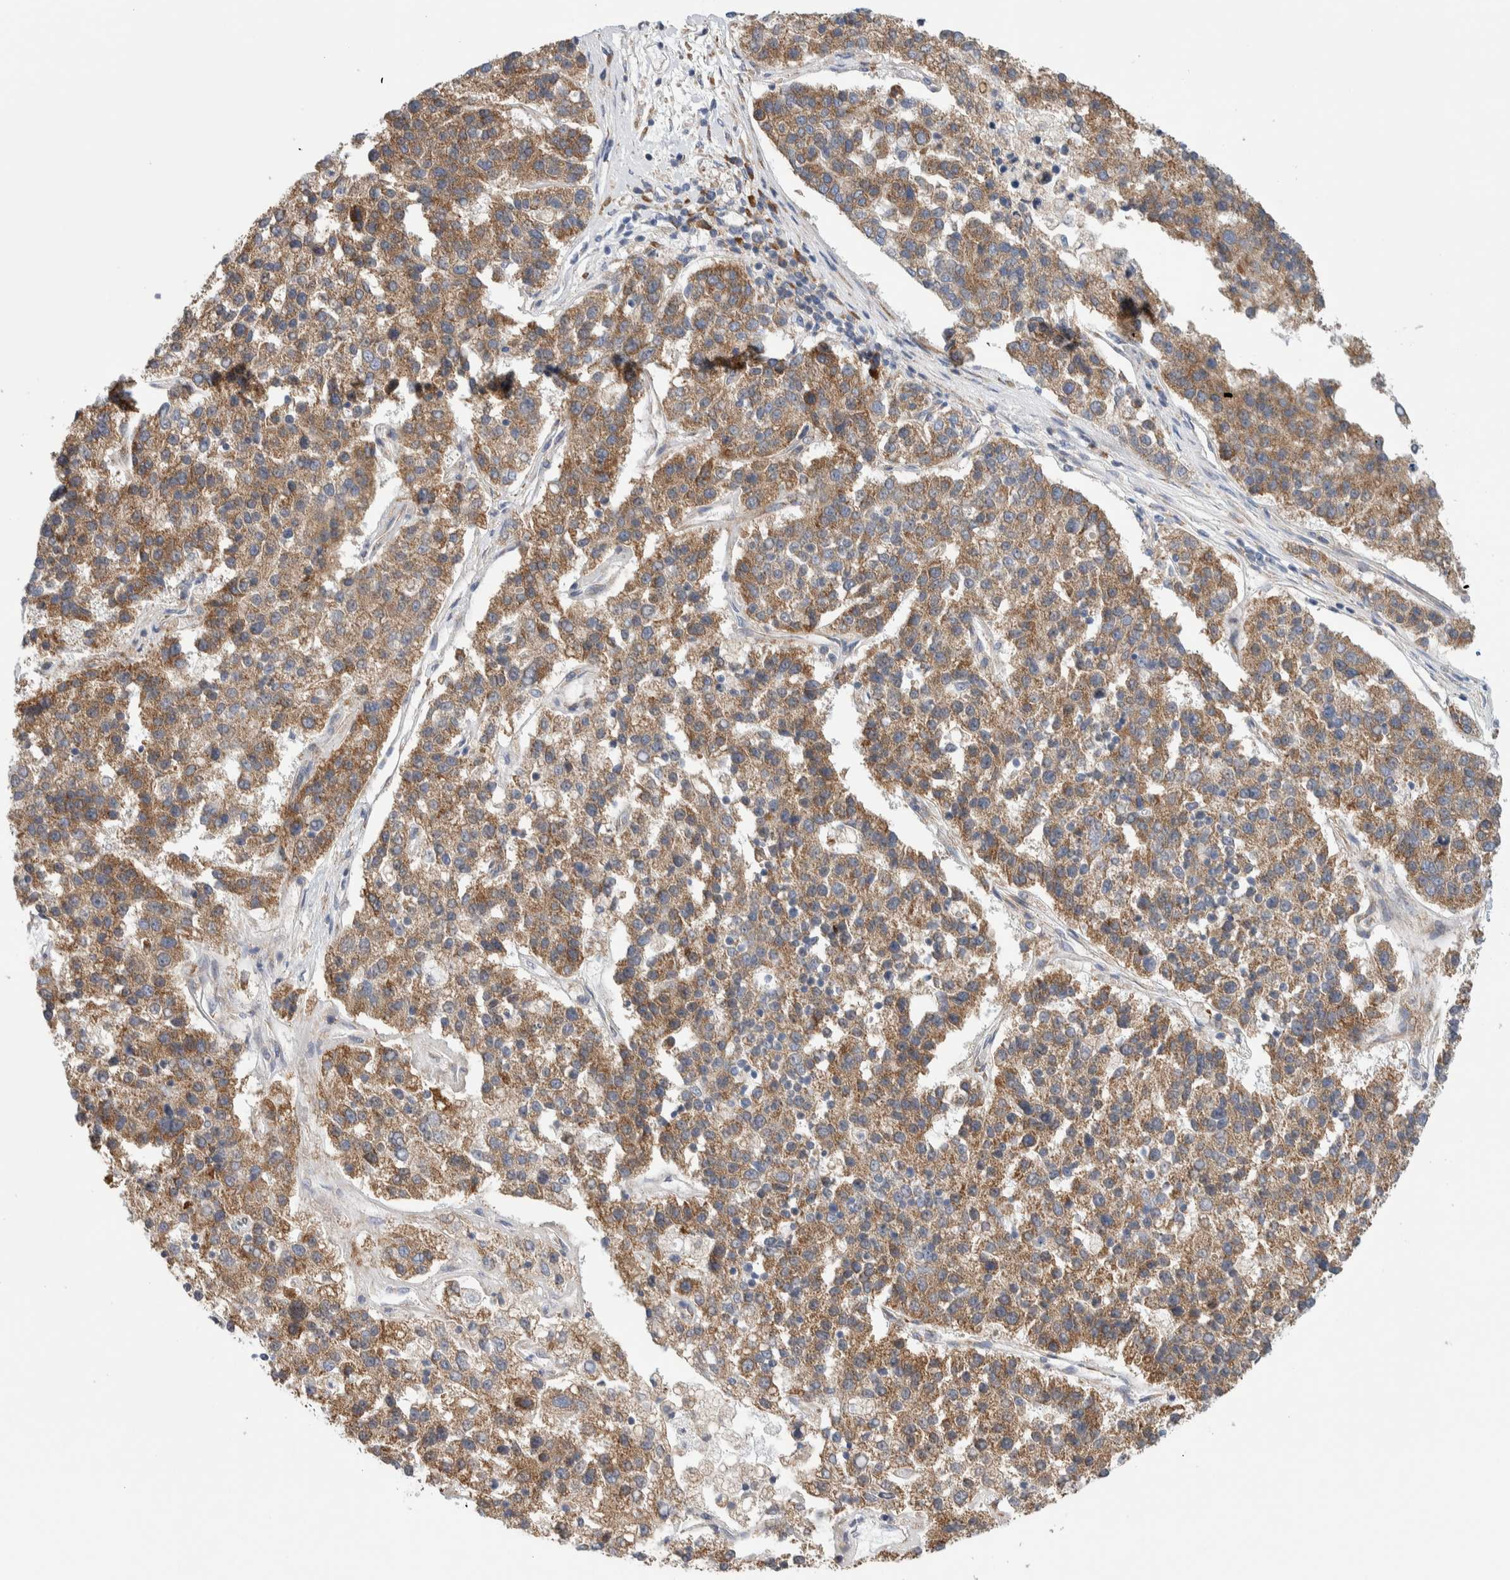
{"staining": {"intensity": "moderate", "quantity": ">75%", "location": "cytoplasmic/membranous"}, "tissue": "pancreatic cancer", "cell_type": "Tumor cells", "image_type": "cancer", "snomed": [{"axis": "morphology", "description": "Adenocarcinoma, NOS"}, {"axis": "topography", "description": "Pancreas"}], "caption": "Pancreatic cancer stained with a brown dye displays moderate cytoplasmic/membranous positive expression in approximately >75% of tumor cells.", "gene": "RACK1", "patient": {"sex": "female", "age": 61}}